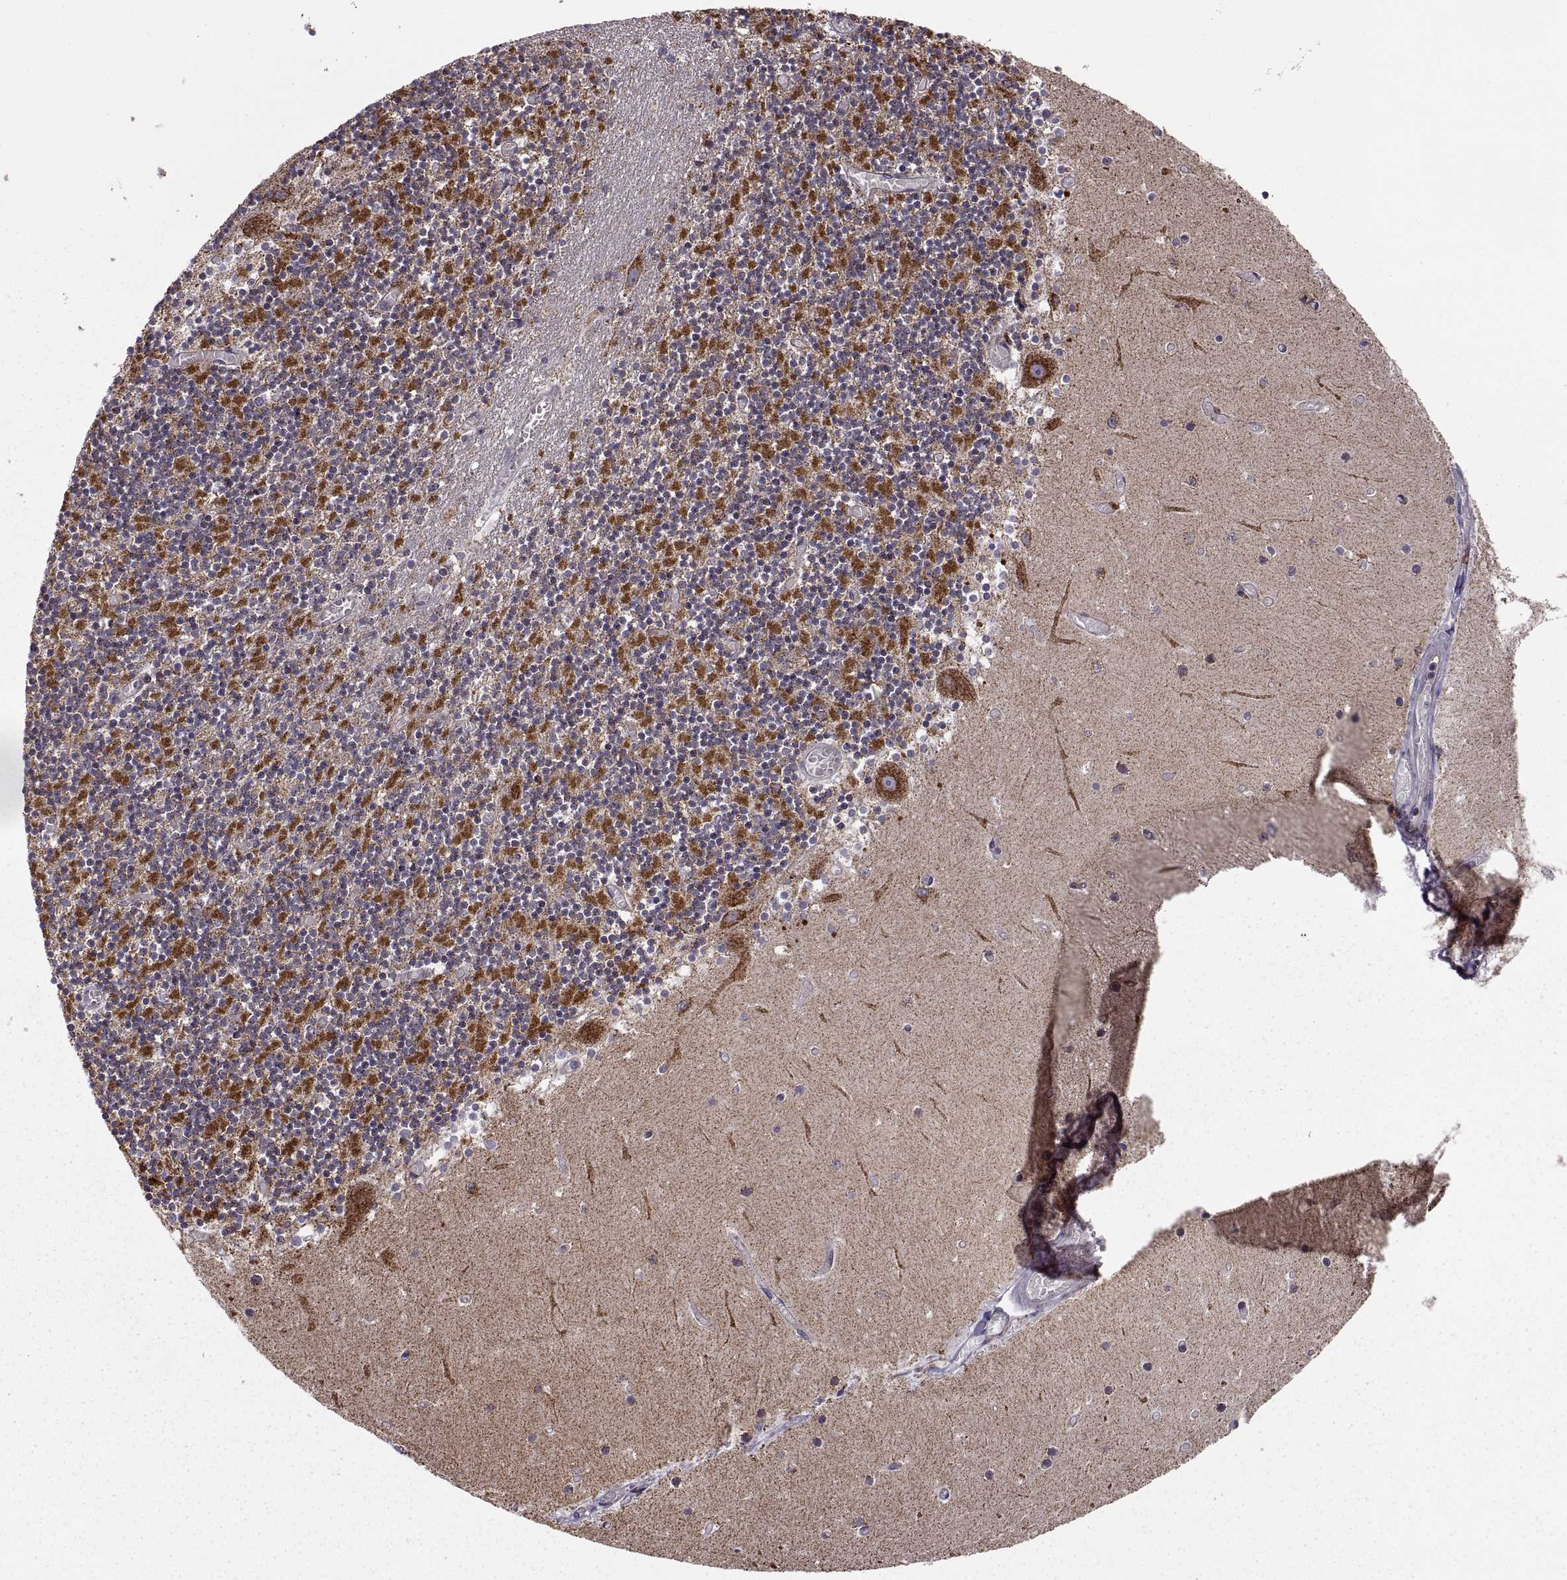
{"staining": {"intensity": "strong", "quantity": "25%-75%", "location": "cytoplasmic/membranous"}, "tissue": "cerebellum", "cell_type": "Cells in granular layer", "image_type": "normal", "snomed": [{"axis": "morphology", "description": "Normal tissue, NOS"}, {"axis": "topography", "description": "Cerebellum"}], "caption": "Strong cytoplasmic/membranous protein staining is present in approximately 25%-75% of cells in granular layer in cerebellum.", "gene": "ARSD", "patient": {"sex": "female", "age": 28}}